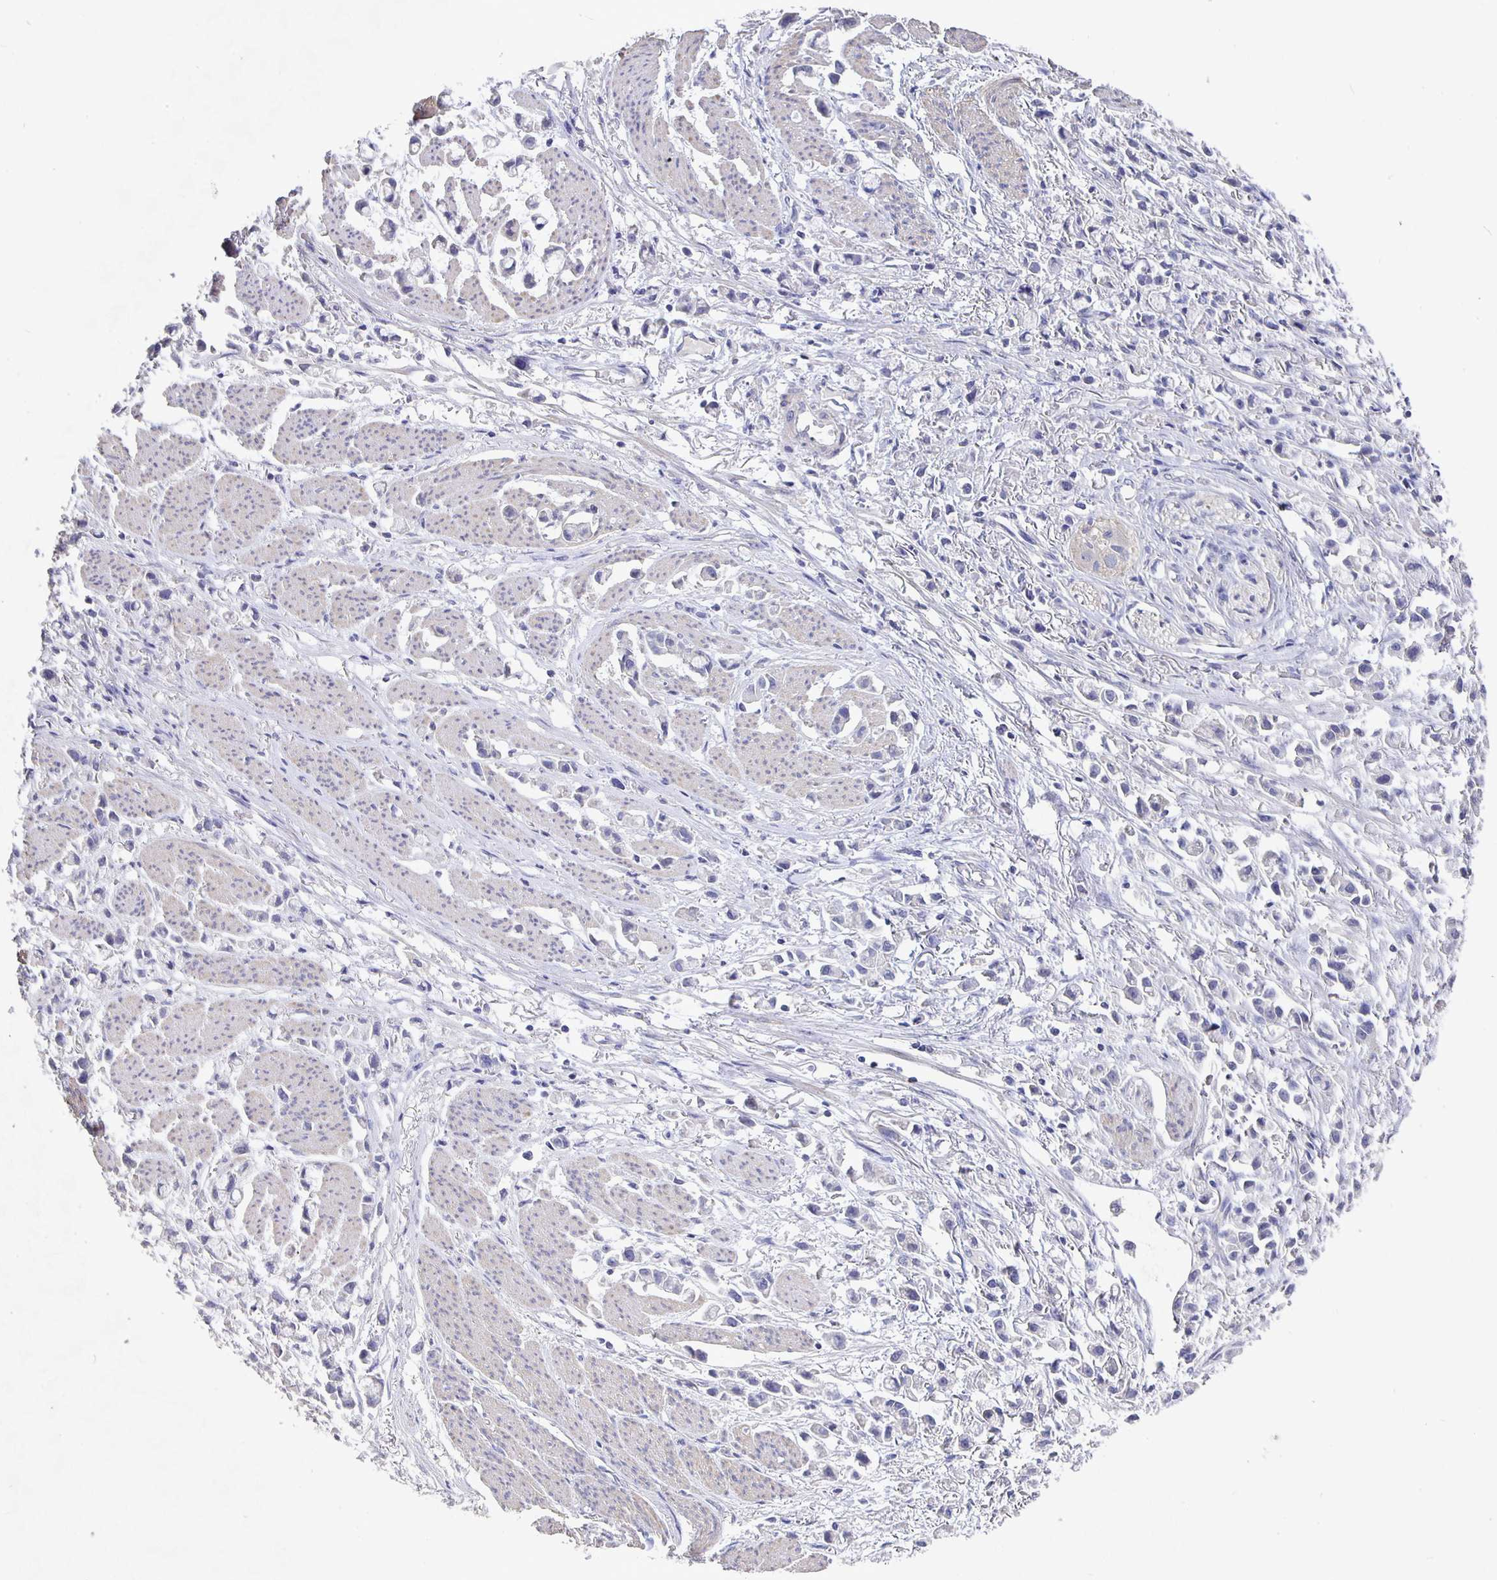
{"staining": {"intensity": "negative", "quantity": "none", "location": "none"}, "tissue": "stomach cancer", "cell_type": "Tumor cells", "image_type": "cancer", "snomed": [{"axis": "morphology", "description": "Adenocarcinoma, NOS"}, {"axis": "topography", "description": "Stomach"}], "caption": "Adenocarcinoma (stomach) was stained to show a protein in brown. There is no significant expression in tumor cells.", "gene": "CFAP74", "patient": {"sex": "female", "age": 81}}